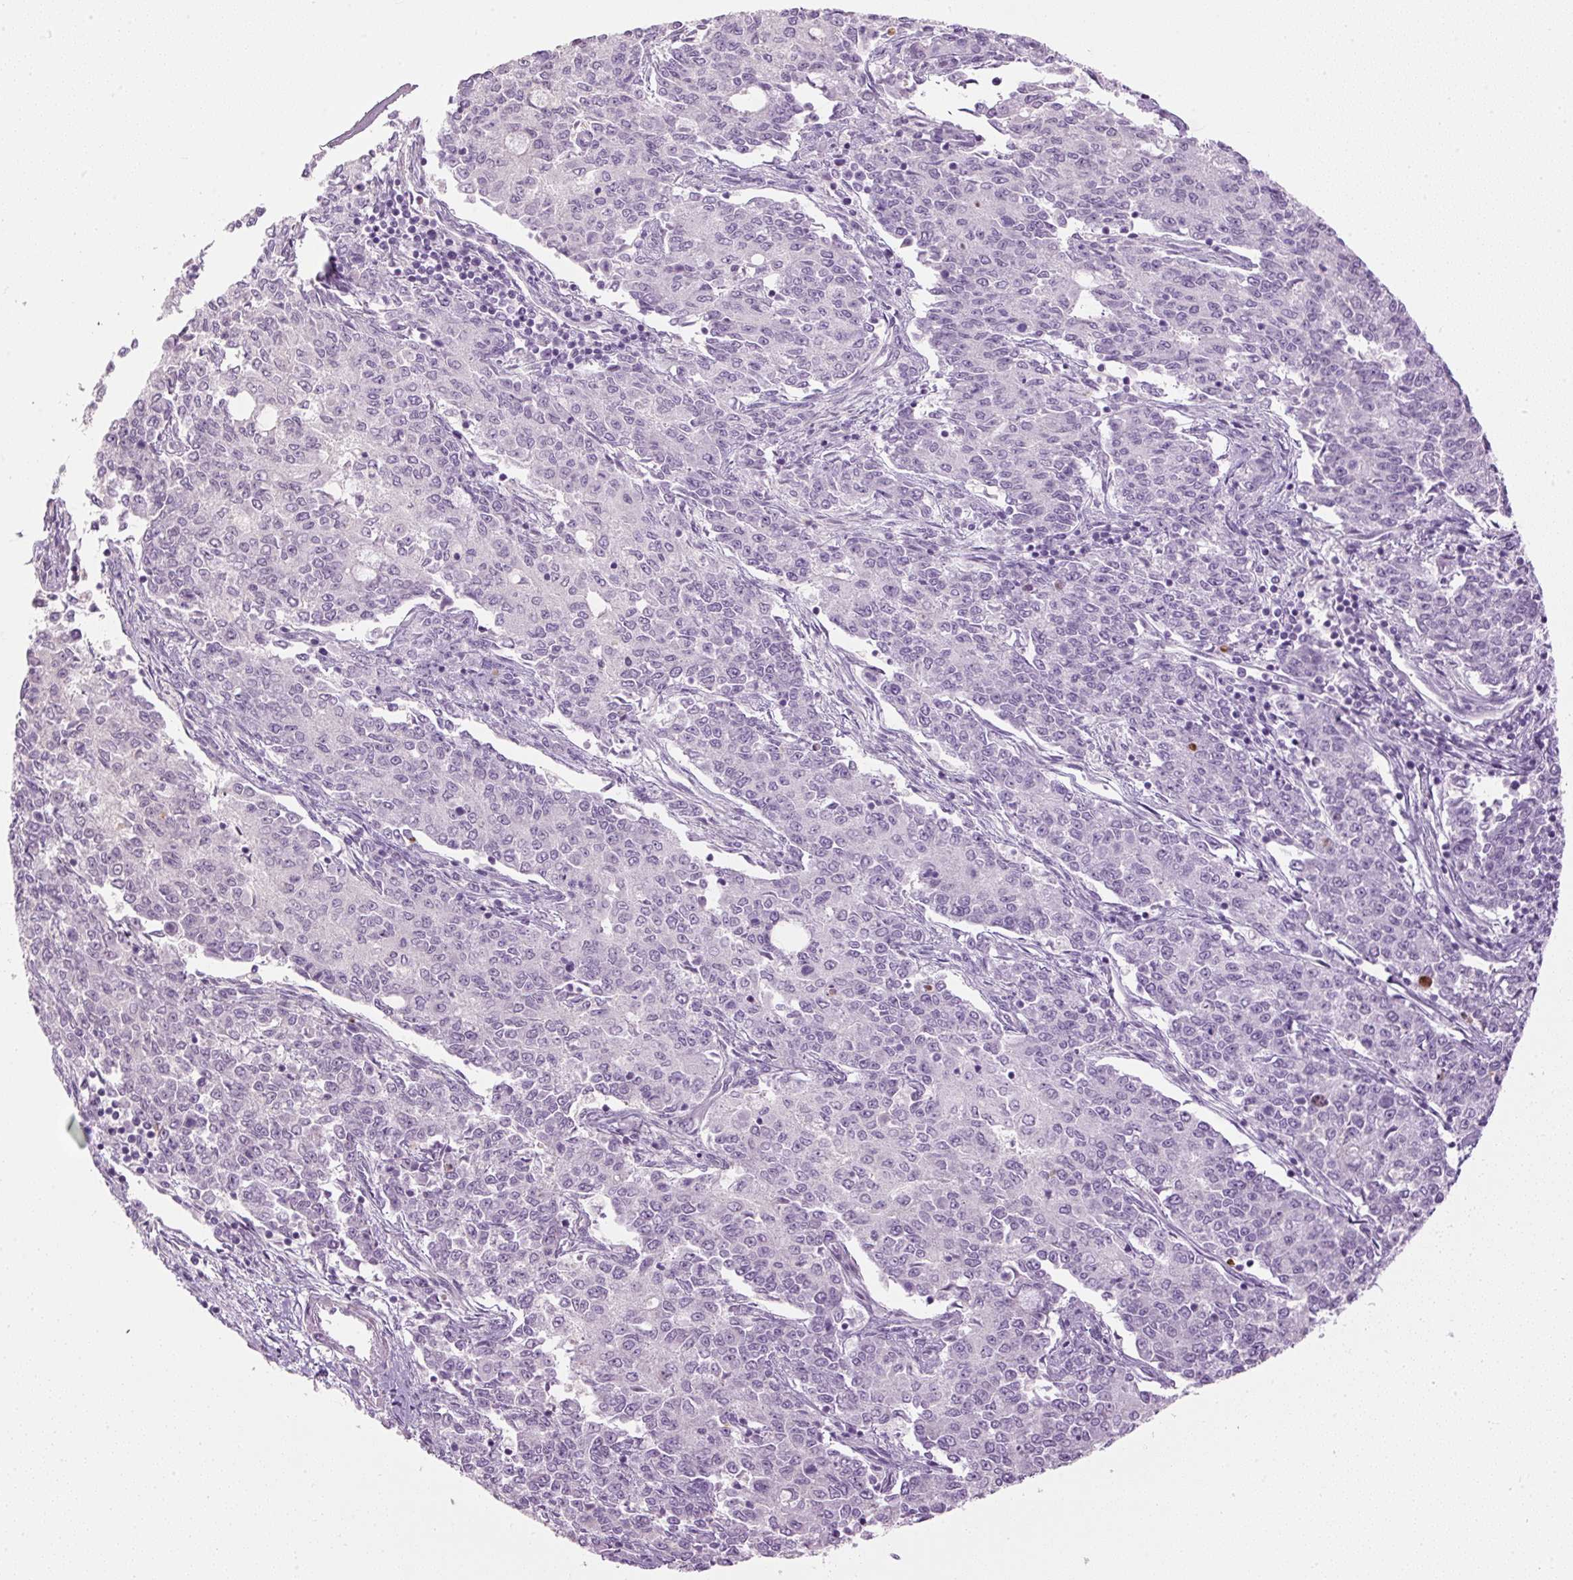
{"staining": {"intensity": "negative", "quantity": "none", "location": "none"}, "tissue": "endometrial cancer", "cell_type": "Tumor cells", "image_type": "cancer", "snomed": [{"axis": "morphology", "description": "Adenocarcinoma, NOS"}, {"axis": "topography", "description": "Endometrium"}], "caption": "Immunohistochemical staining of endometrial cancer demonstrates no significant staining in tumor cells. (DAB IHC, high magnification).", "gene": "APOA1", "patient": {"sex": "female", "age": 50}}